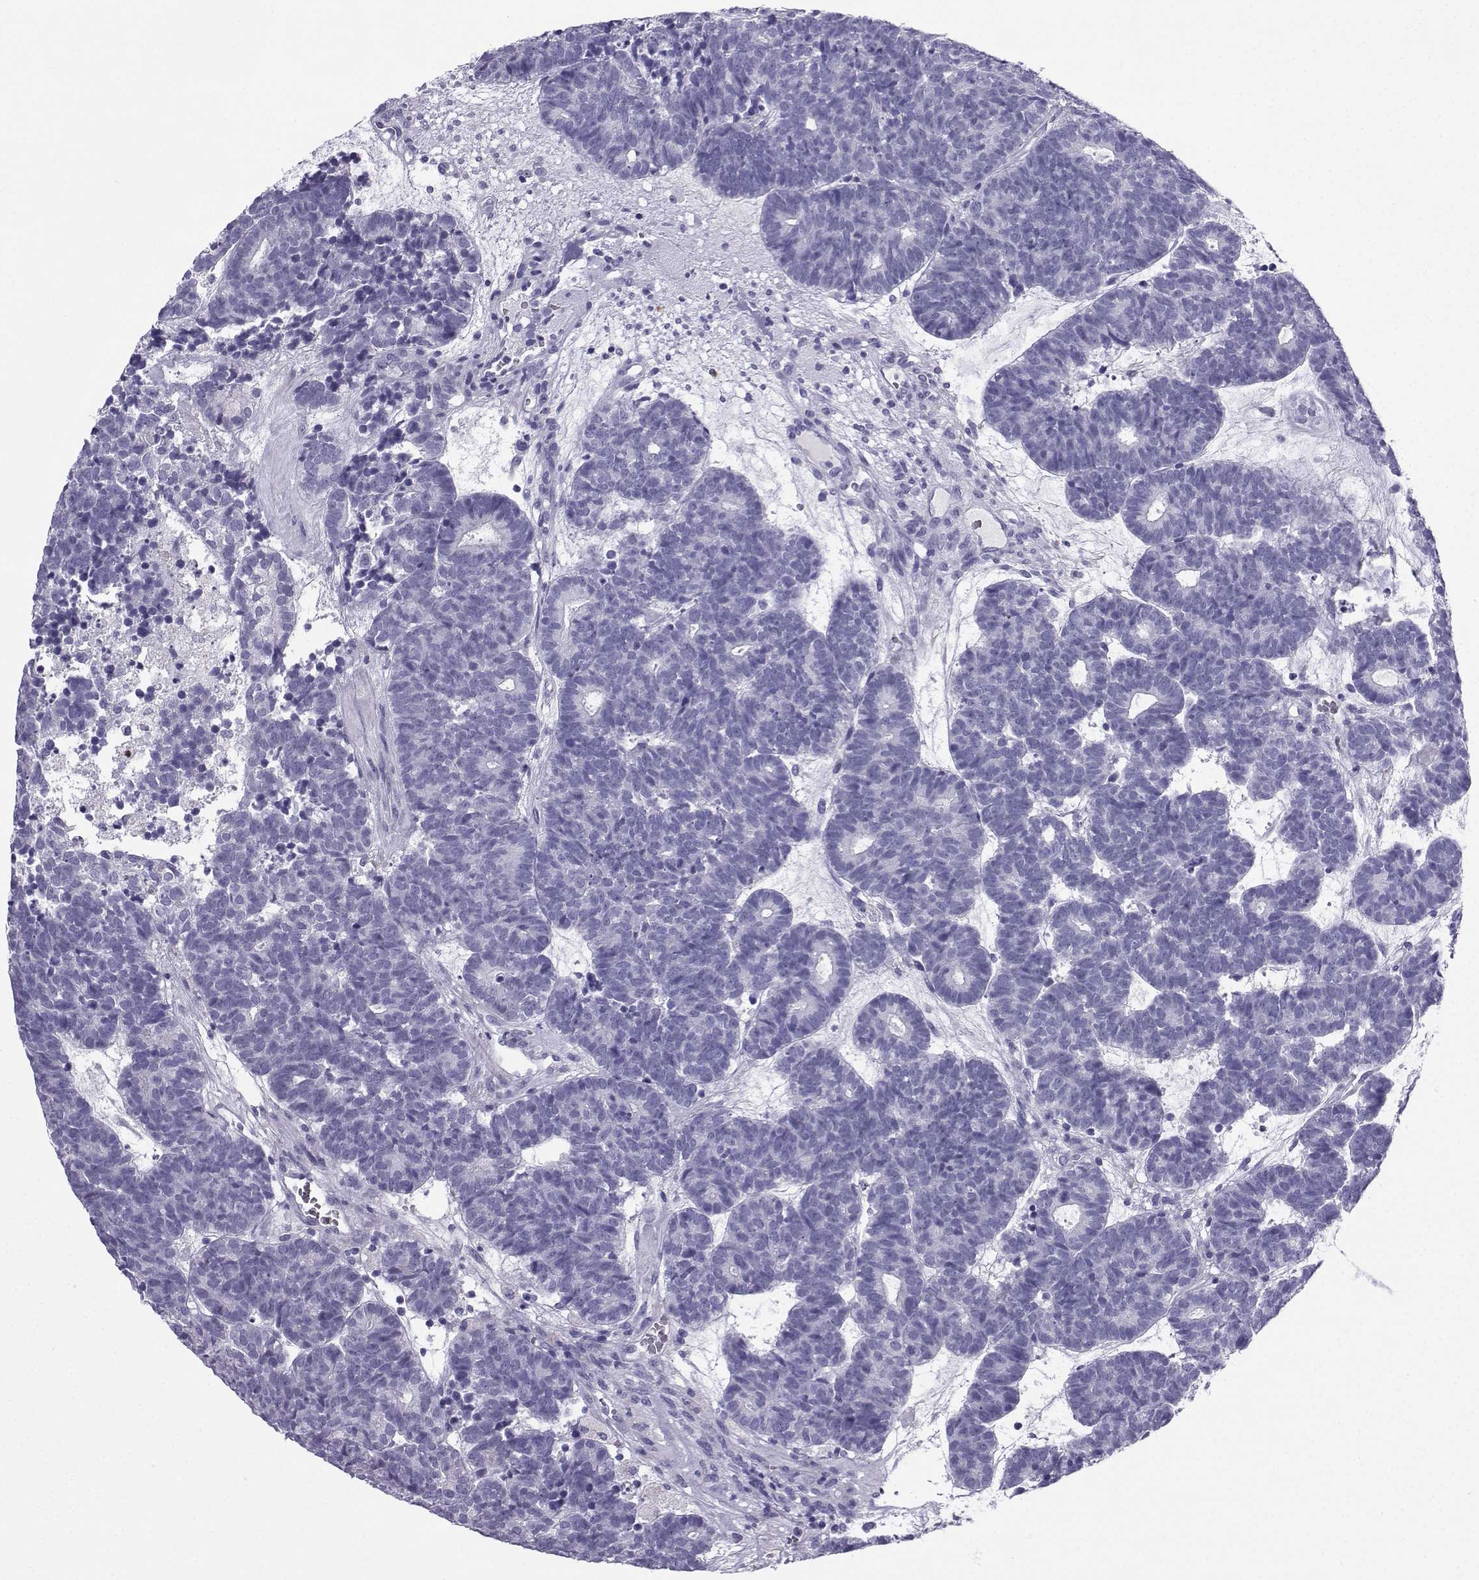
{"staining": {"intensity": "negative", "quantity": "none", "location": "none"}, "tissue": "head and neck cancer", "cell_type": "Tumor cells", "image_type": "cancer", "snomed": [{"axis": "morphology", "description": "Adenocarcinoma, NOS"}, {"axis": "topography", "description": "Head-Neck"}], "caption": "An immunohistochemistry (IHC) photomicrograph of head and neck adenocarcinoma is shown. There is no staining in tumor cells of head and neck adenocarcinoma.", "gene": "SLC18A2", "patient": {"sex": "female", "age": 81}}